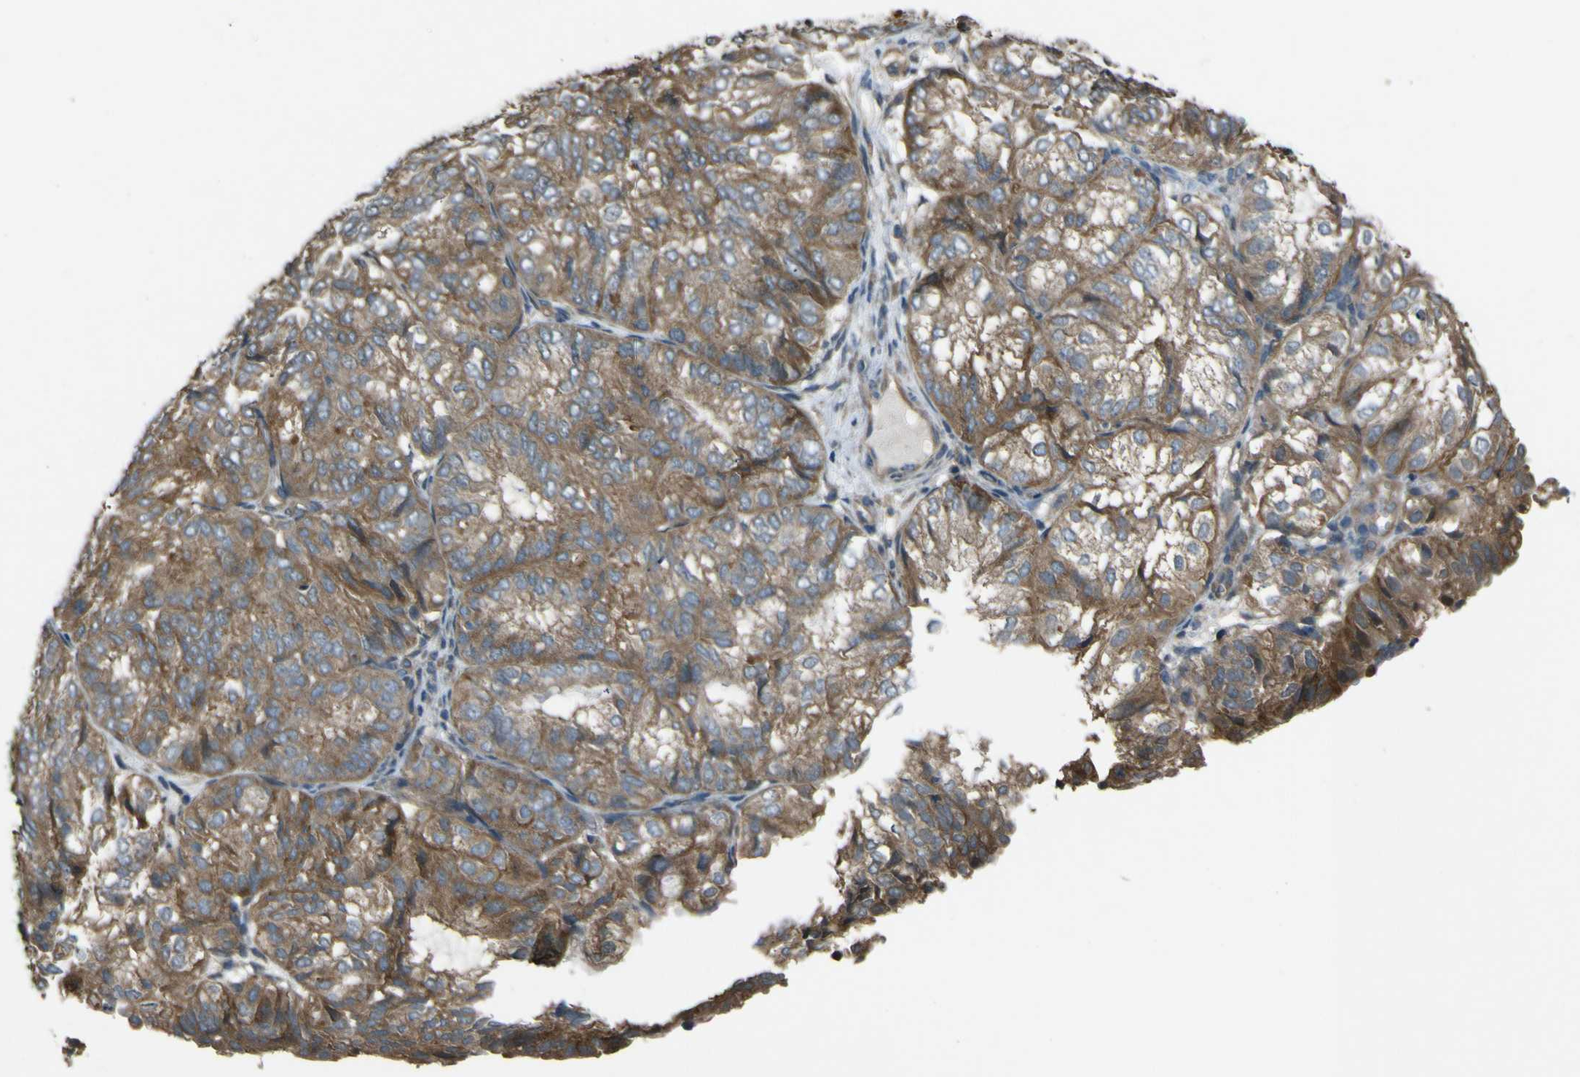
{"staining": {"intensity": "moderate", "quantity": ">75%", "location": "cytoplasmic/membranous"}, "tissue": "endometrial cancer", "cell_type": "Tumor cells", "image_type": "cancer", "snomed": [{"axis": "morphology", "description": "Adenocarcinoma, NOS"}, {"axis": "topography", "description": "Uterus"}], "caption": "A brown stain shows moderate cytoplasmic/membranous staining of a protein in endometrial cancer (adenocarcinoma) tumor cells.", "gene": "NAALADL2", "patient": {"sex": "female", "age": 60}}